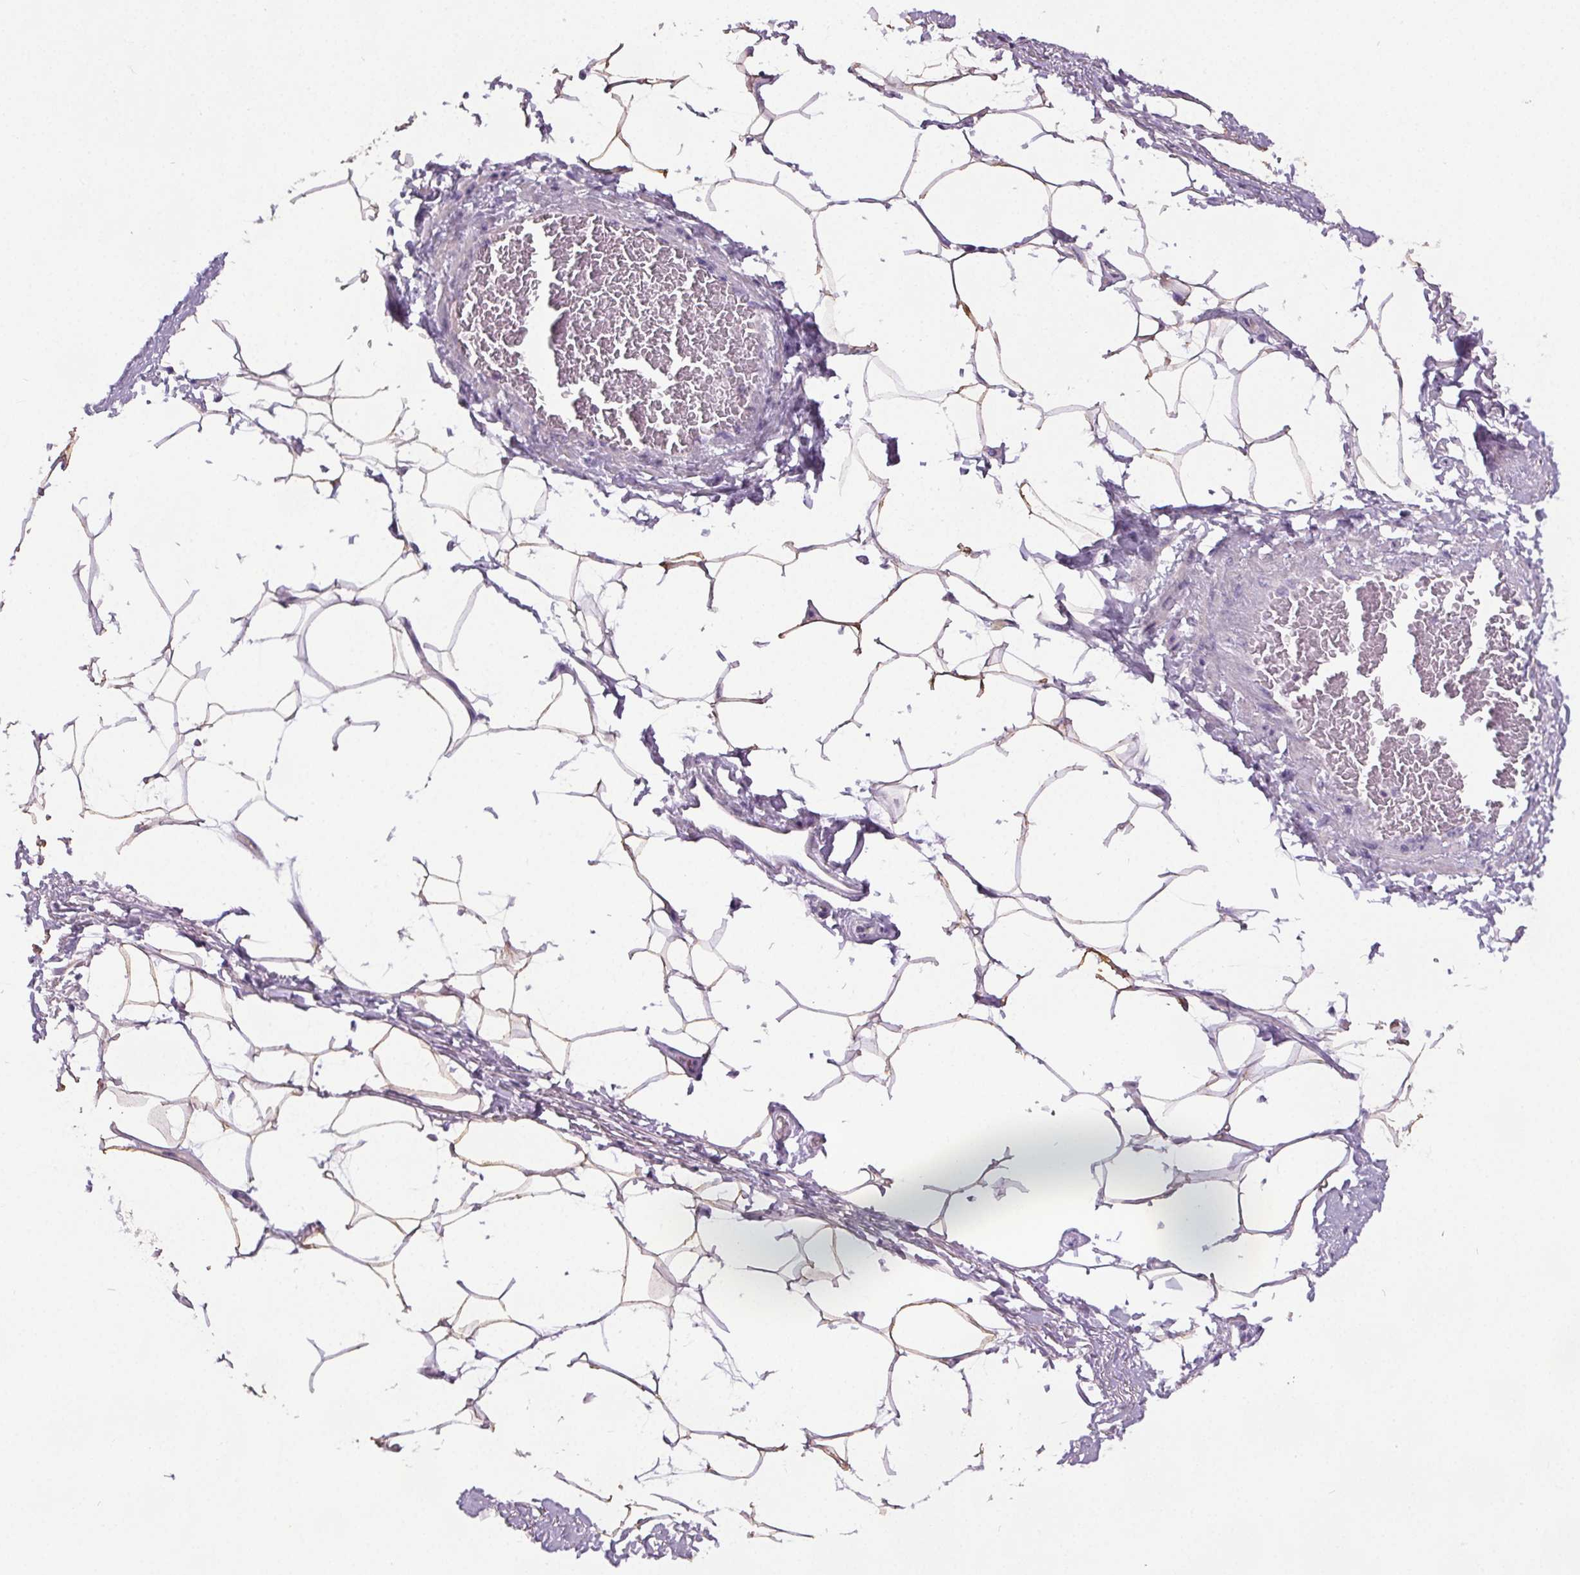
{"staining": {"intensity": "moderate", "quantity": "25%-75%", "location": "cytoplasmic/membranous"}, "tissue": "adipose tissue", "cell_type": "Adipocytes", "image_type": "normal", "snomed": [{"axis": "morphology", "description": "Normal tissue, NOS"}, {"axis": "topography", "description": "Peripheral nerve tissue"}], "caption": "IHC (DAB) staining of normal adipose tissue shows moderate cytoplasmic/membranous protein staining in approximately 25%-75% of adipocytes. (Stains: DAB (3,3'-diaminobenzidine) in brown, nuclei in blue, Microscopy: brightfield microscopy at high magnification).", "gene": "GPIHBP1", "patient": {"sex": "male", "age": 51}}